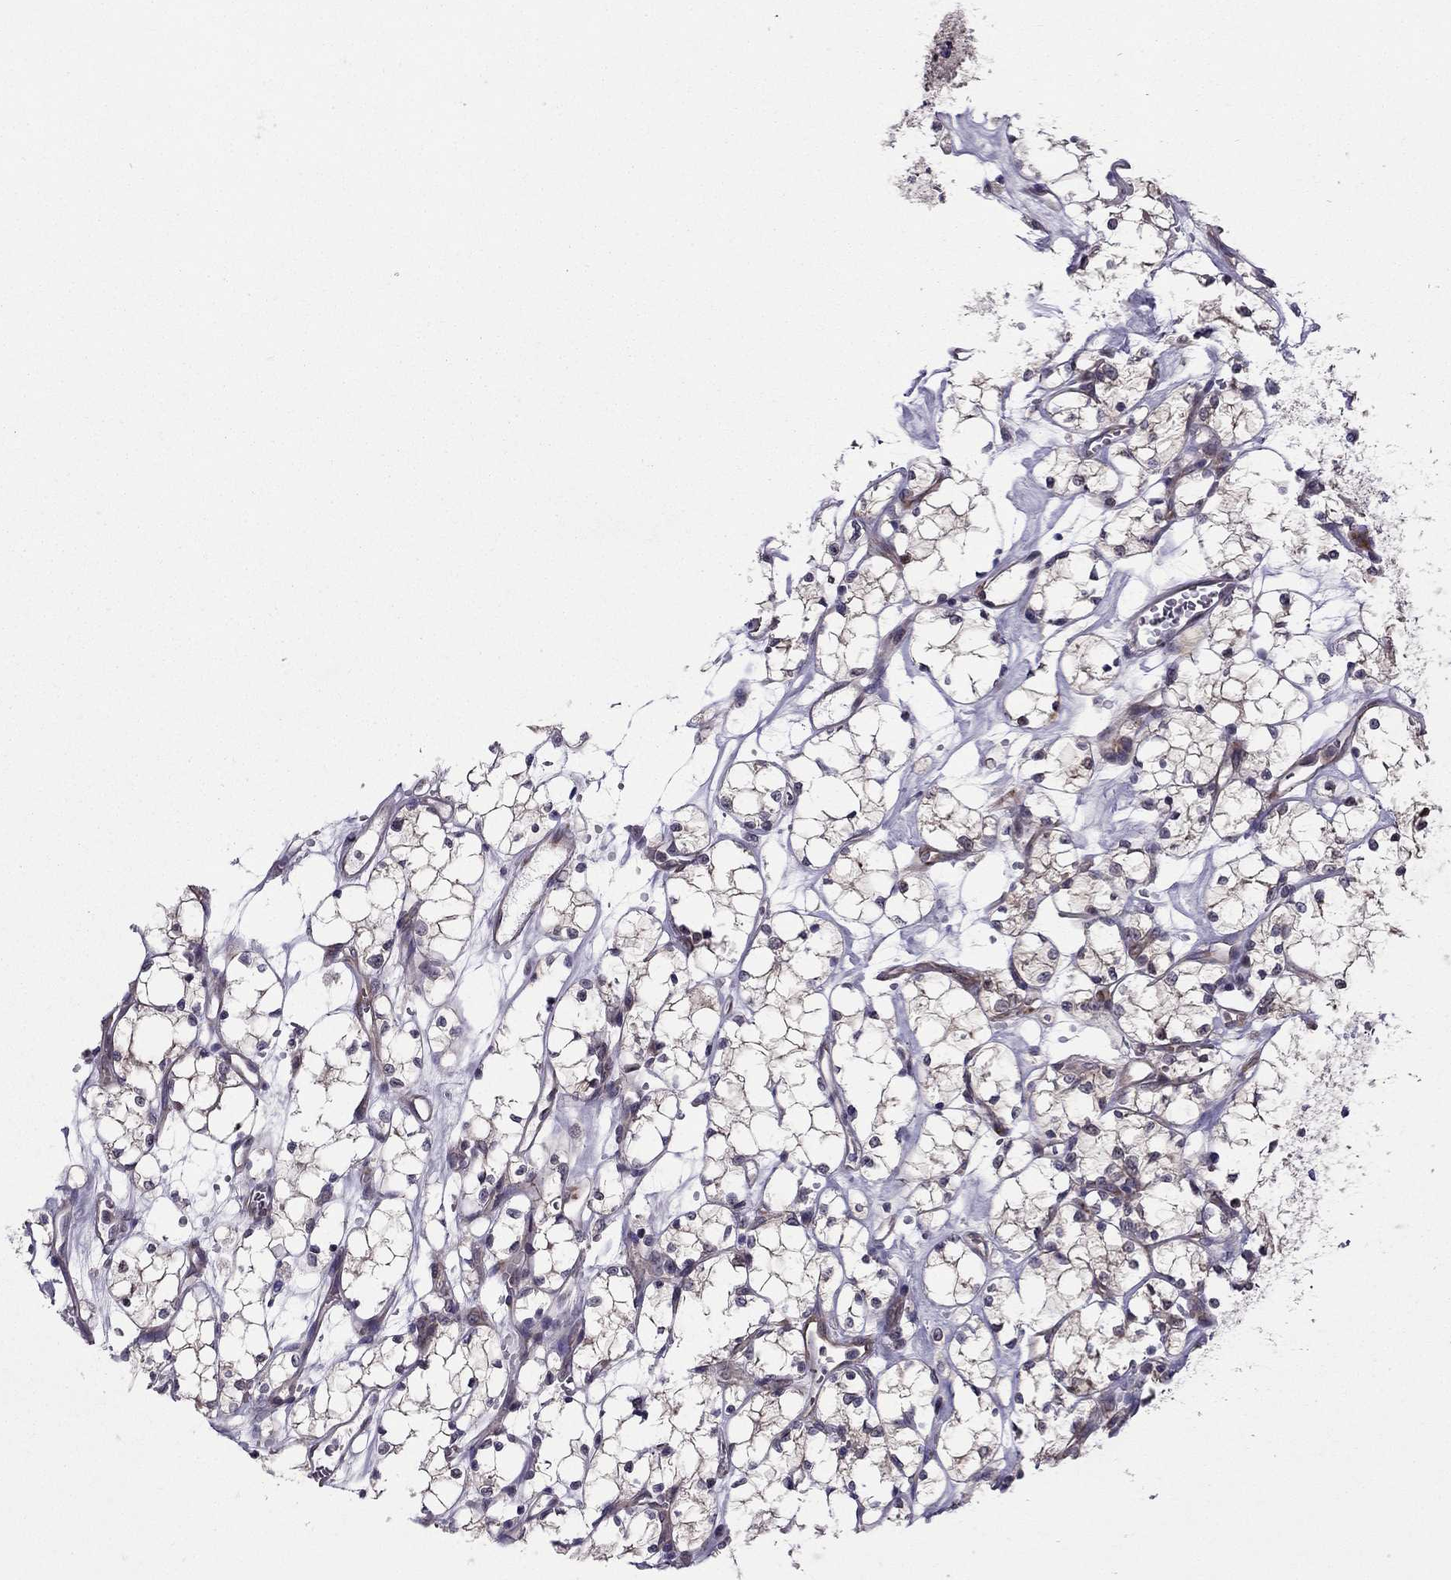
{"staining": {"intensity": "negative", "quantity": "none", "location": "none"}, "tissue": "renal cancer", "cell_type": "Tumor cells", "image_type": "cancer", "snomed": [{"axis": "morphology", "description": "Adenocarcinoma, NOS"}, {"axis": "topography", "description": "Kidney"}], "caption": "Tumor cells show no significant protein expression in adenocarcinoma (renal).", "gene": "ARHGEF28", "patient": {"sex": "female", "age": 69}}